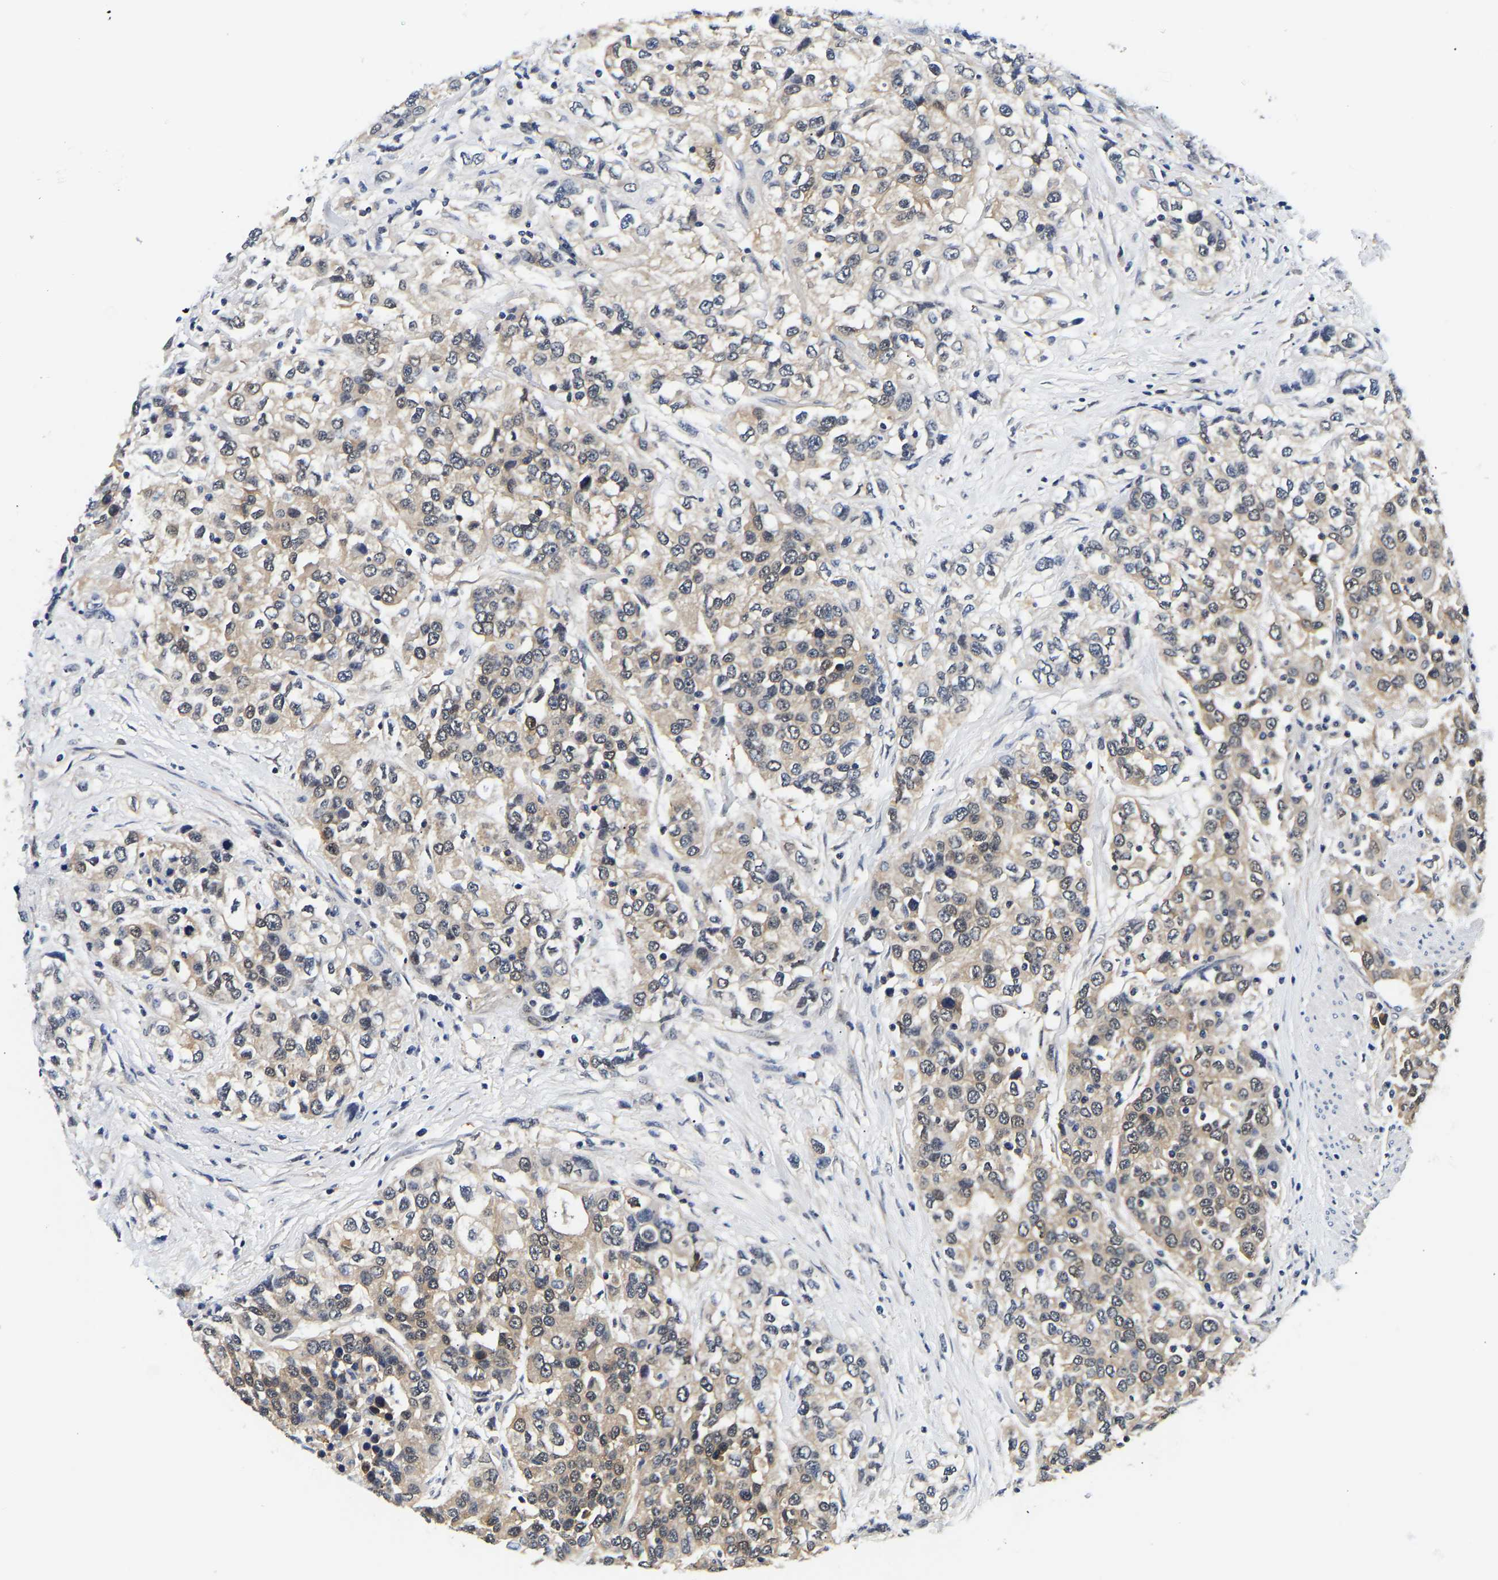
{"staining": {"intensity": "weak", "quantity": ">75%", "location": "cytoplasmic/membranous"}, "tissue": "urothelial cancer", "cell_type": "Tumor cells", "image_type": "cancer", "snomed": [{"axis": "morphology", "description": "Urothelial carcinoma, High grade"}, {"axis": "topography", "description": "Urinary bladder"}], "caption": "A histopathology image showing weak cytoplasmic/membranous expression in approximately >75% of tumor cells in urothelial cancer, as visualized by brown immunohistochemical staining.", "gene": "UCHL3", "patient": {"sex": "female", "age": 80}}